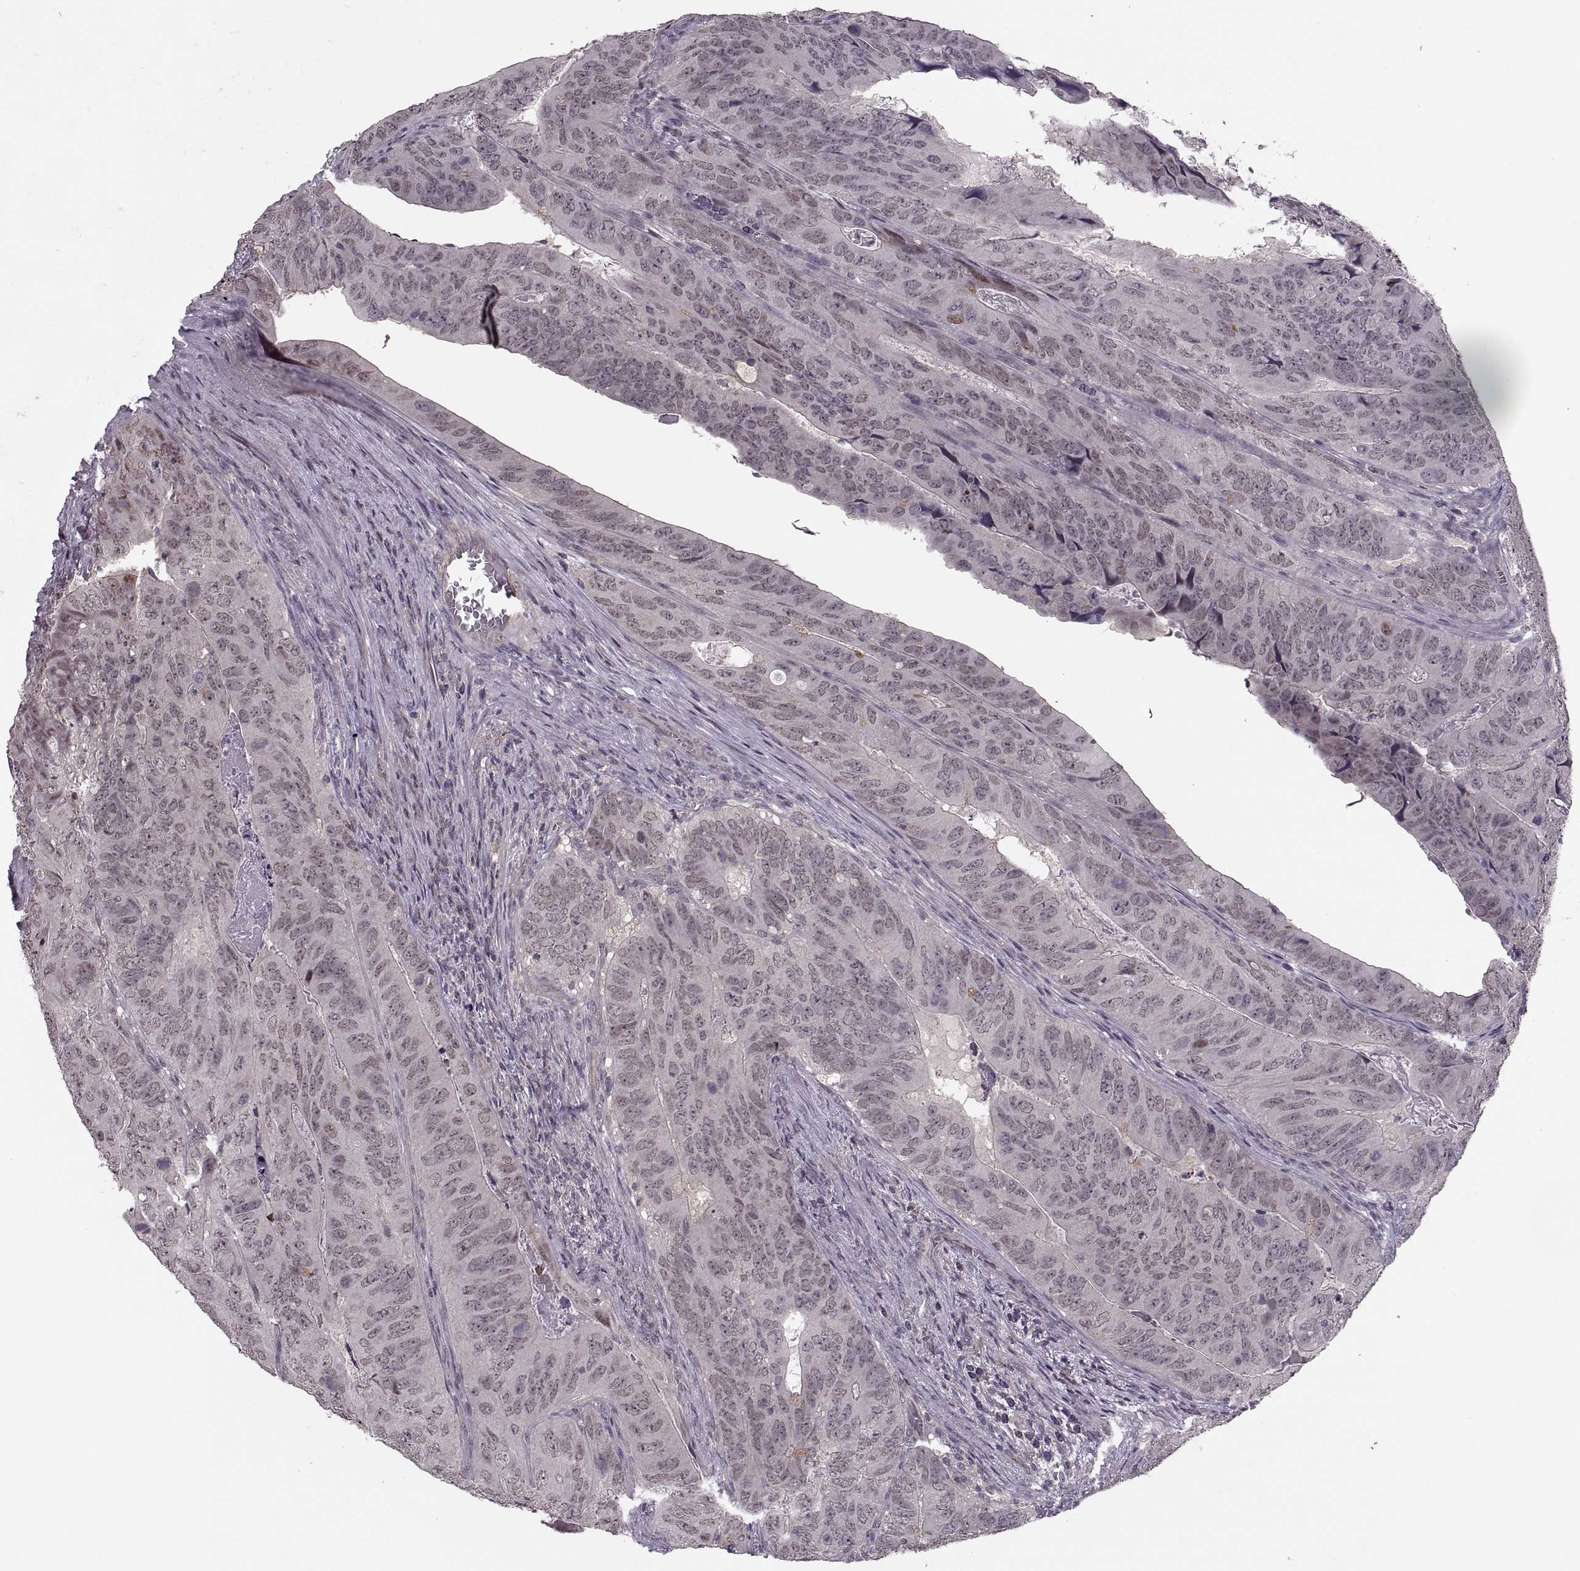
{"staining": {"intensity": "weak", "quantity": "<25%", "location": "nuclear"}, "tissue": "colorectal cancer", "cell_type": "Tumor cells", "image_type": "cancer", "snomed": [{"axis": "morphology", "description": "Adenocarcinoma, NOS"}, {"axis": "topography", "description": "Colon"}], "caption": "The IHC photomicrograph has no significant positivity in tumor cells of colorectal cancer tissue. (DAB (3,3'-diaminobenzidine) immunohistochemistry, high magnification).", "gene": "LUZP2", "patient": {"sex": "male", "age": 79}}